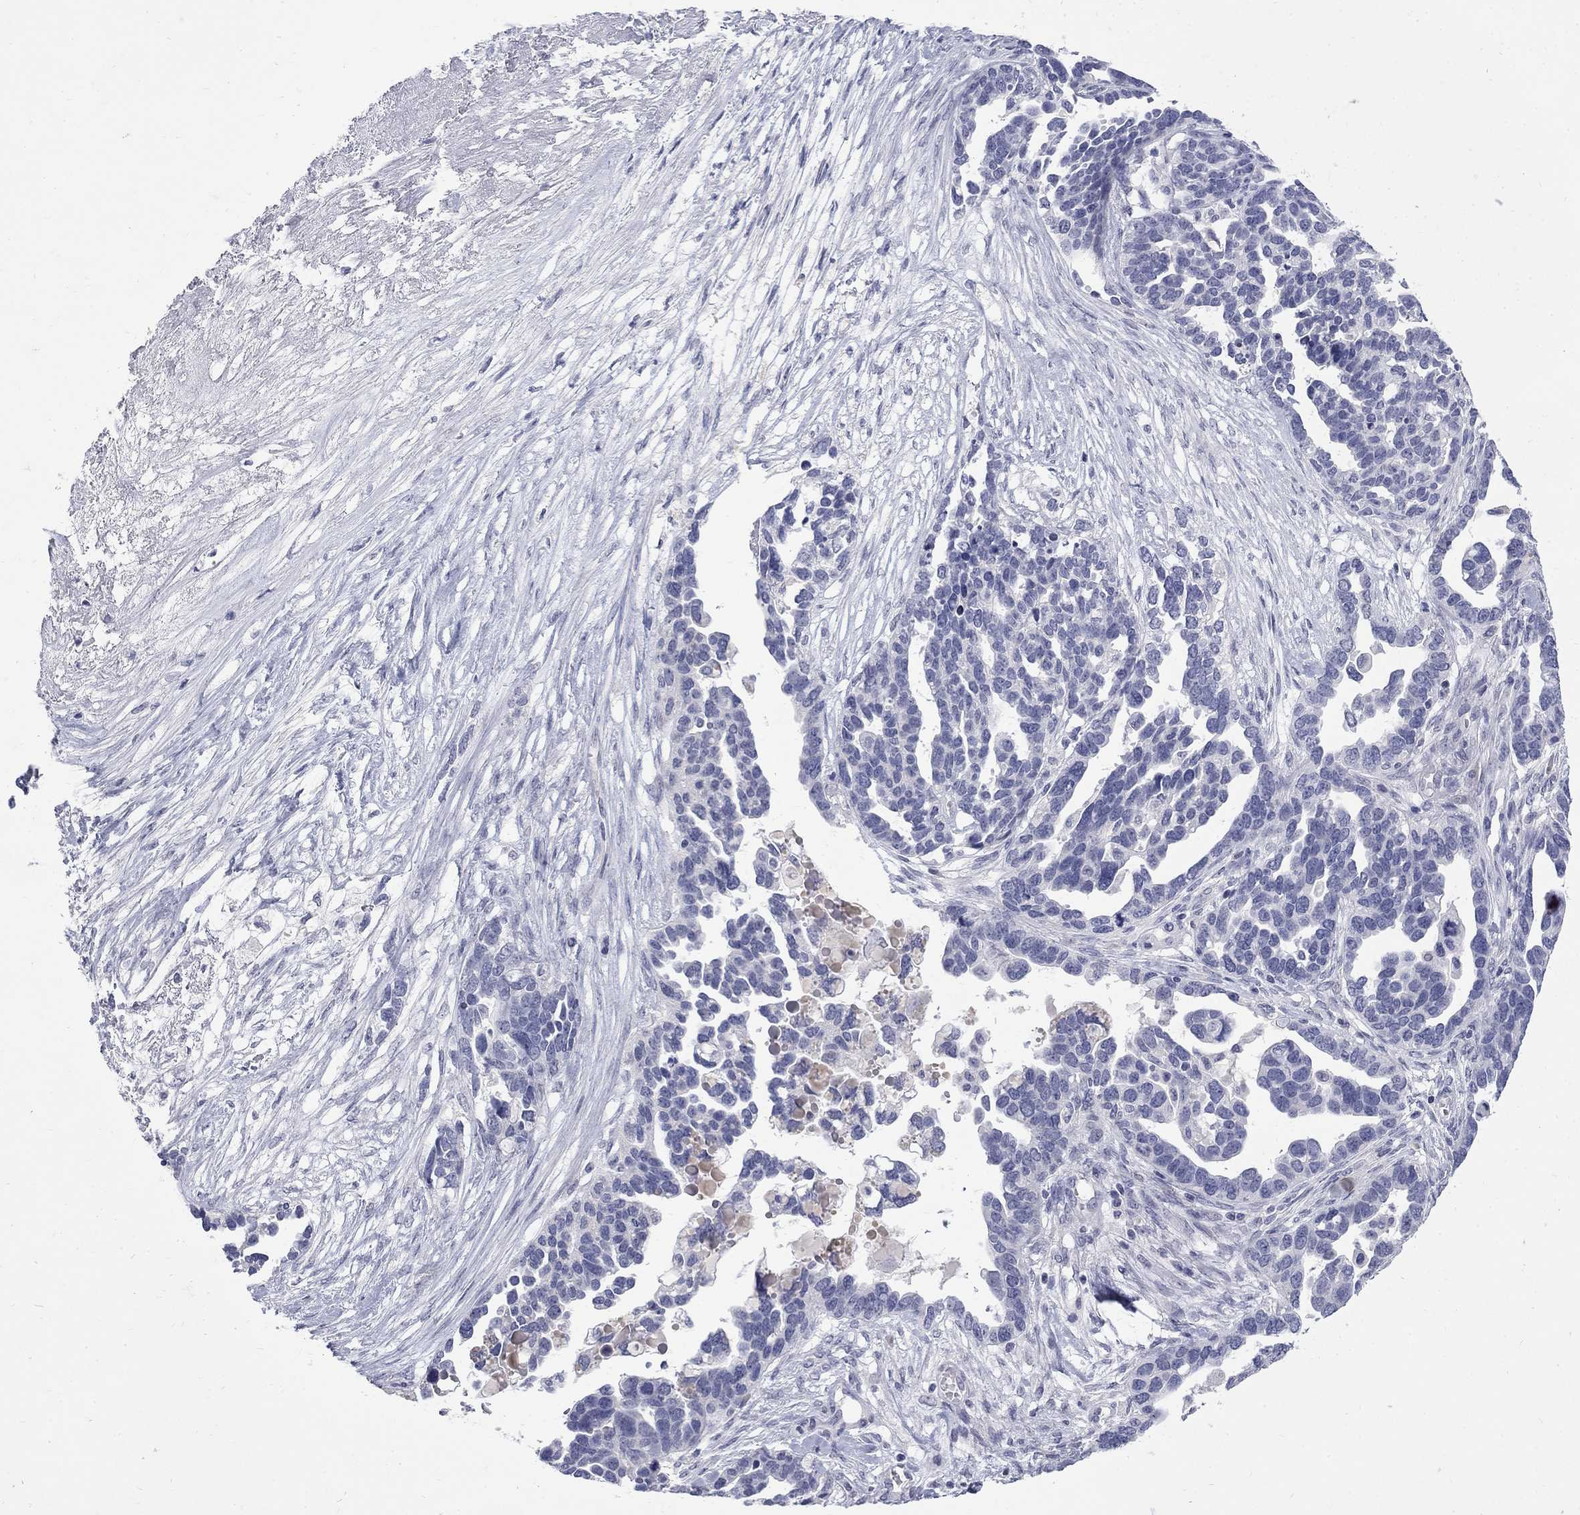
{"staining": {"intensity": "negative", "quantity": "none", "location": "none"}, "tissue": "ovarian cancer", "cell_type": "Tumor cells", "image_type": "cancer", "snomed": [{"axis": "morphology", "description": "Cystadenocarcinoma, serous, NOS"}, {"axis": "topography", "description": "Ovary"}], "caption": "Immunohistochemistry (IHC) of ovarian serous cystadenocarcinoma displays no staining in tumor cells.", "gene": "CTNND2", "patient": {"sex": "female", "age": 54}}